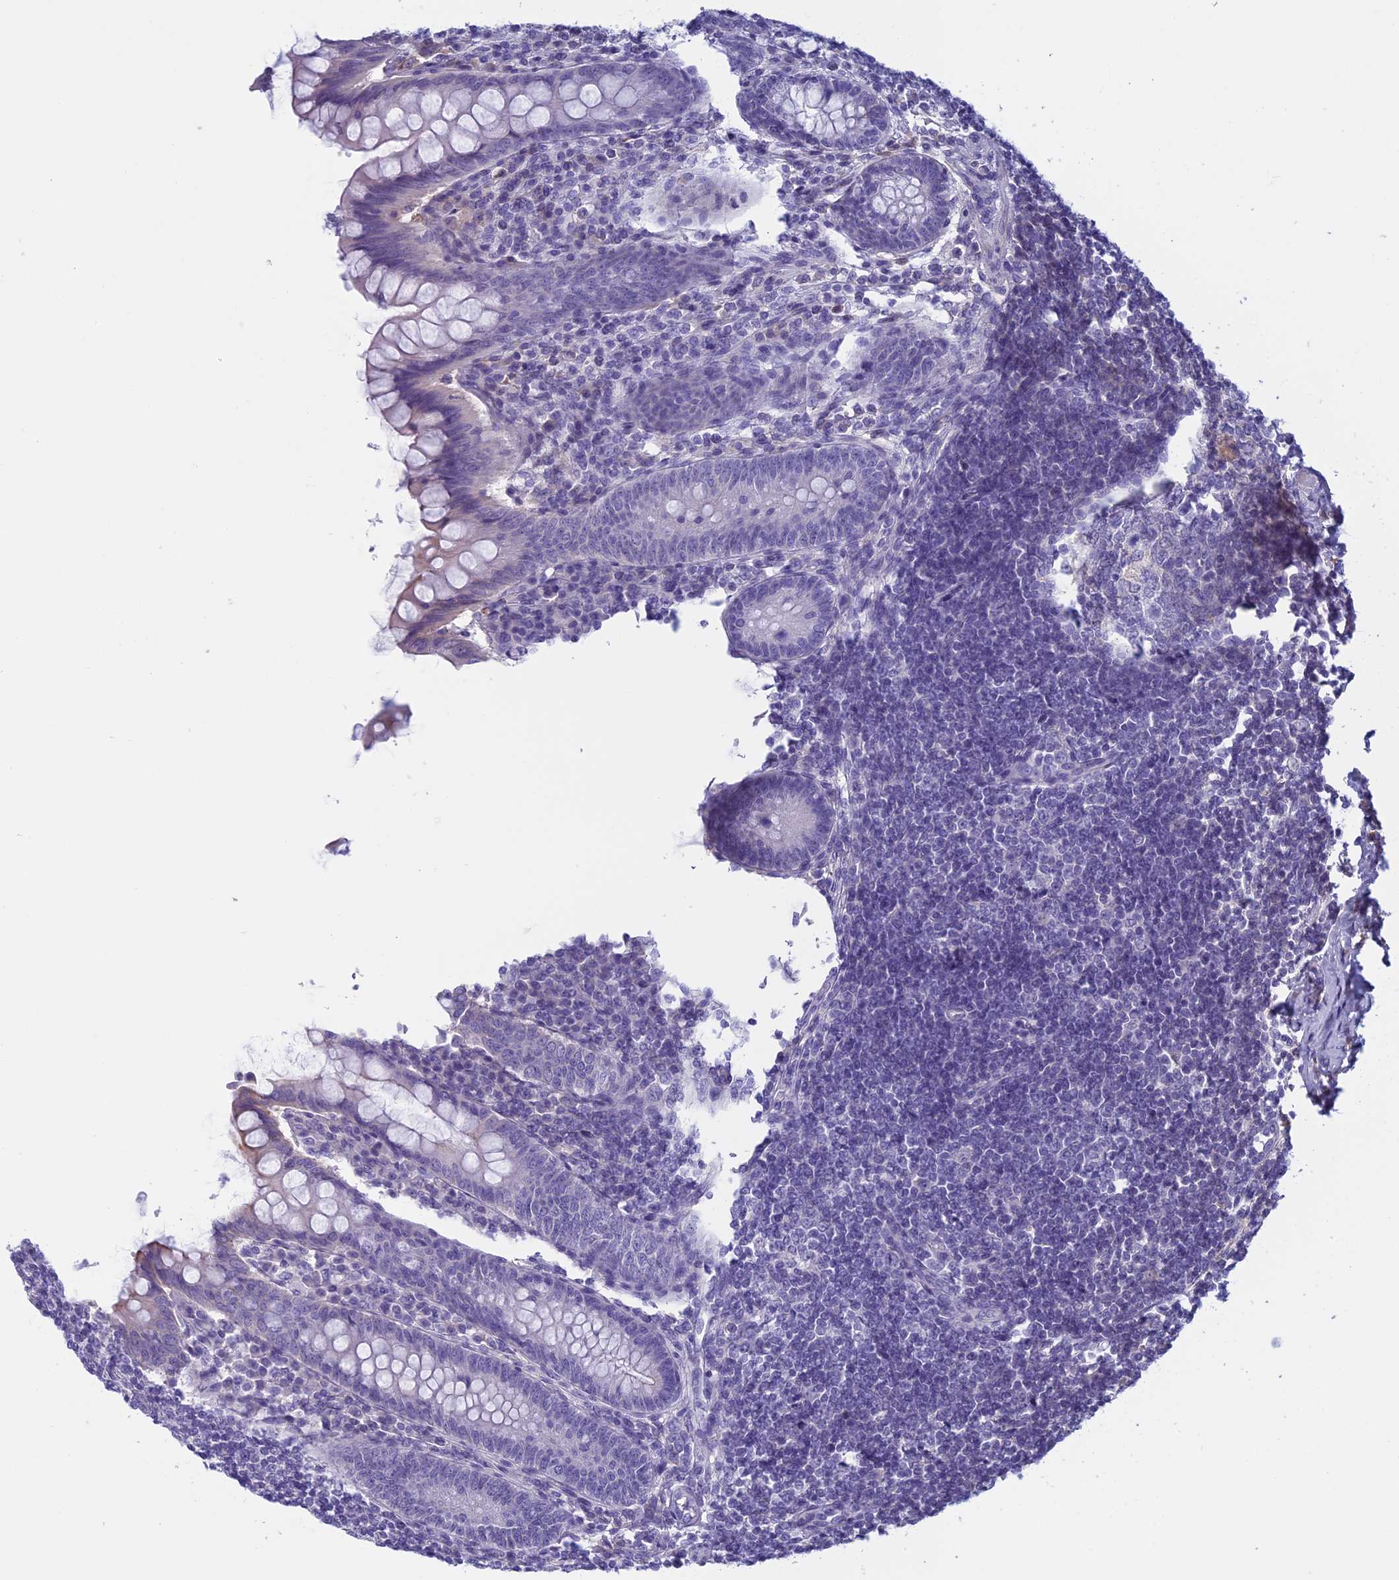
{"staining": {"intensity": "negative", "quantity": "none", "location": "none"}, "tissue": "appendix", "cell_type": "Glandular cells", "image_type": "normal", "snomed": [{"axis": "morphology", "description": "Normal tissue, NOS"}, {"axis": "topography", "description": "Appendix"}], "caption": "IHC photomicrograph of normal appendix: human appendix stained with DAB (3,3'-diaminobenzidine) demonstrates no significant protein positivity in glandular cells.", "gene": "ANGPTL2", "patient": {"sex": "female", "age": 33}}